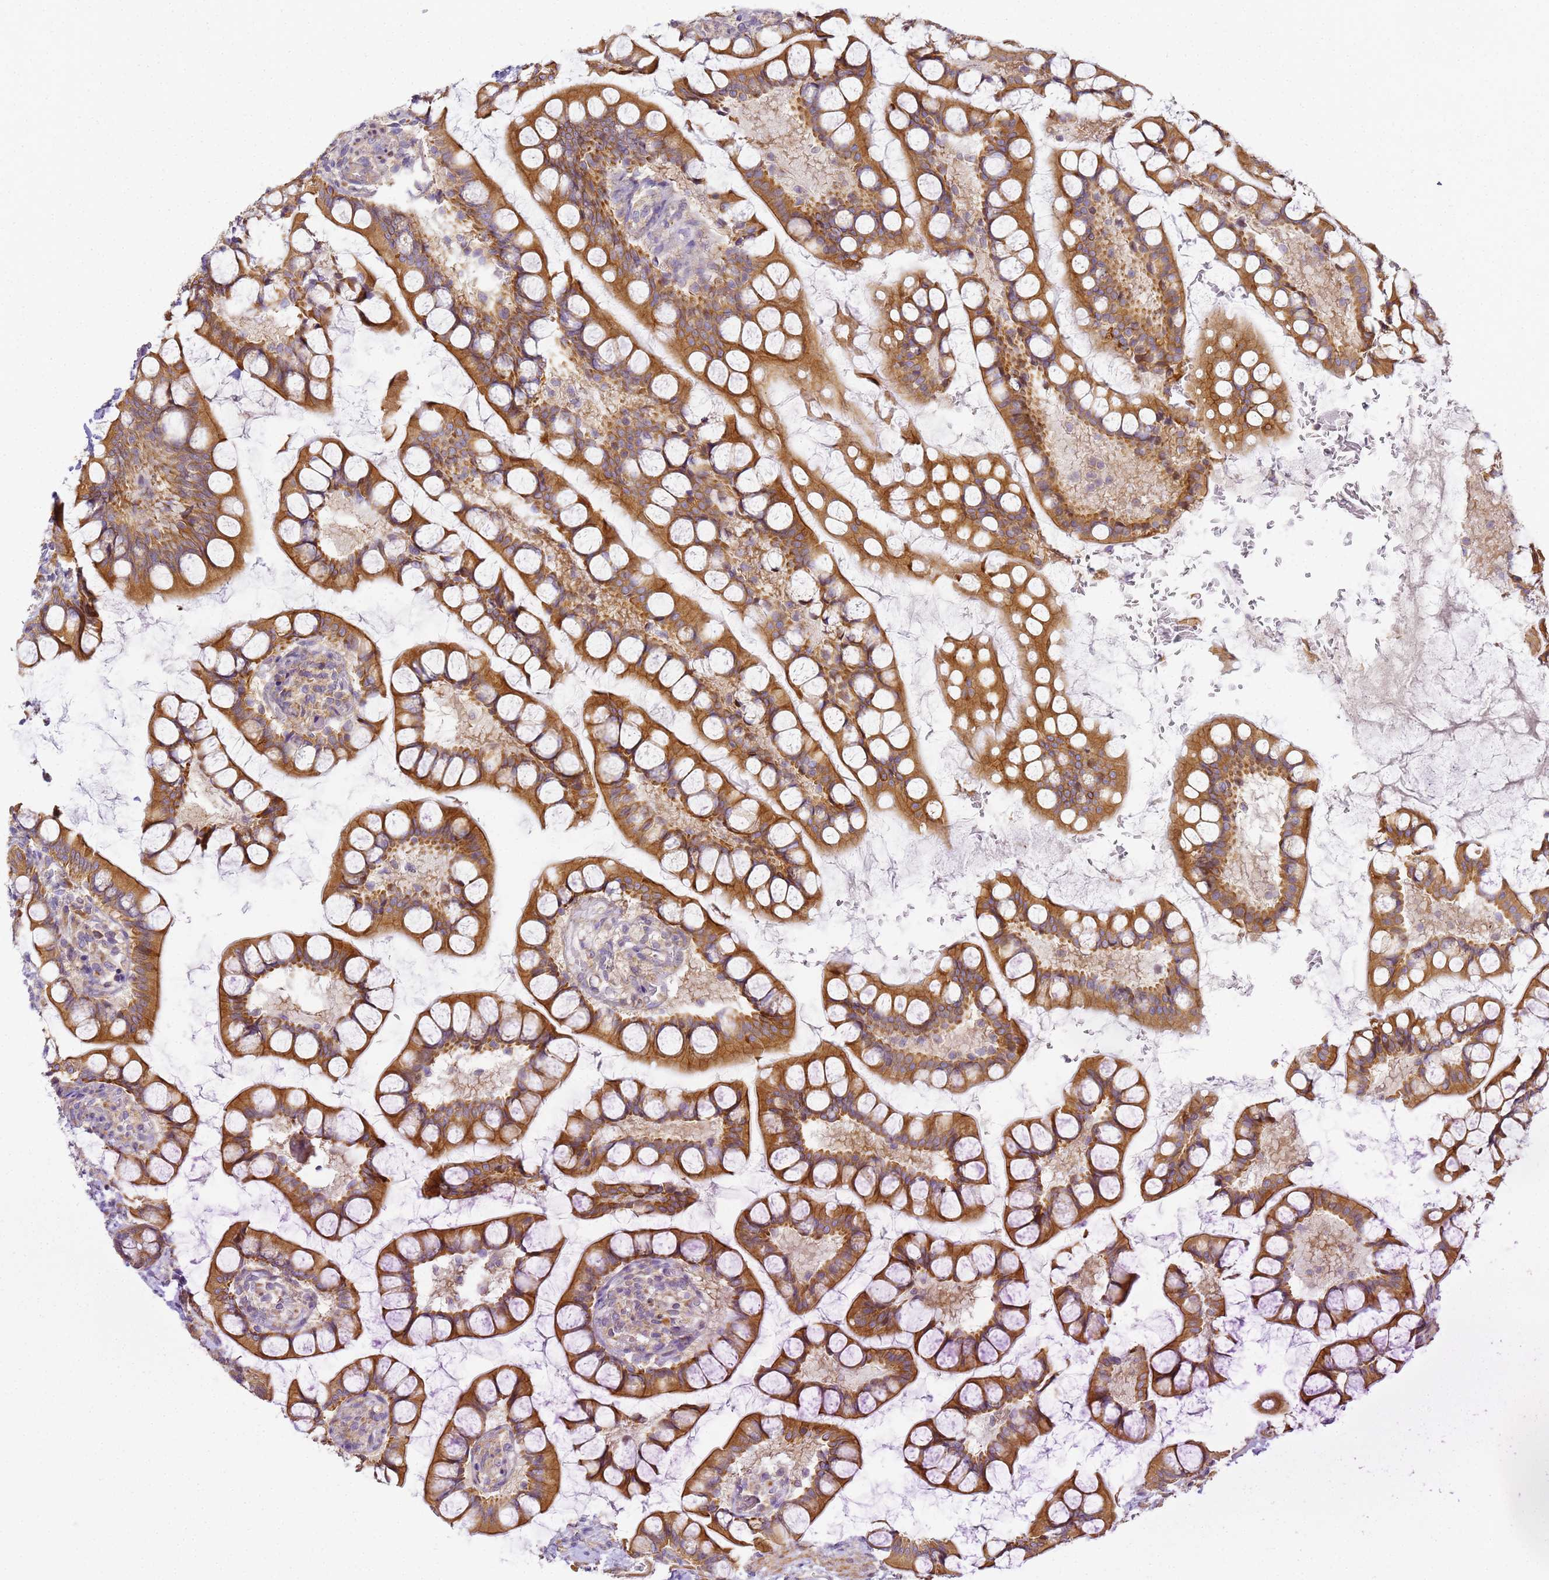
{"staining": {"intensity": "moderate", "quantity": ">75%", "location": "cytoplasmic/membranous"}, "tissue": "small intestine", "cell_type": "Glandular cells", "image_type": "normal", "snomed": [{"axis": "morphology", "description": "Normal tissue, NOS"}, {"axis": "topography", "description": "Small intestine"}], "caption": "Protein staining exhibits moderate cytoplasmic/membranous staining in about >75% of glandular cells in unremarkable small intestine. Using DAB (brown) and hematoxylin (blue) stains, captured at high magnification using brightfield microscopy.", "gene": "RPL13A", "patient": {"sex": "male", "age": 52}}